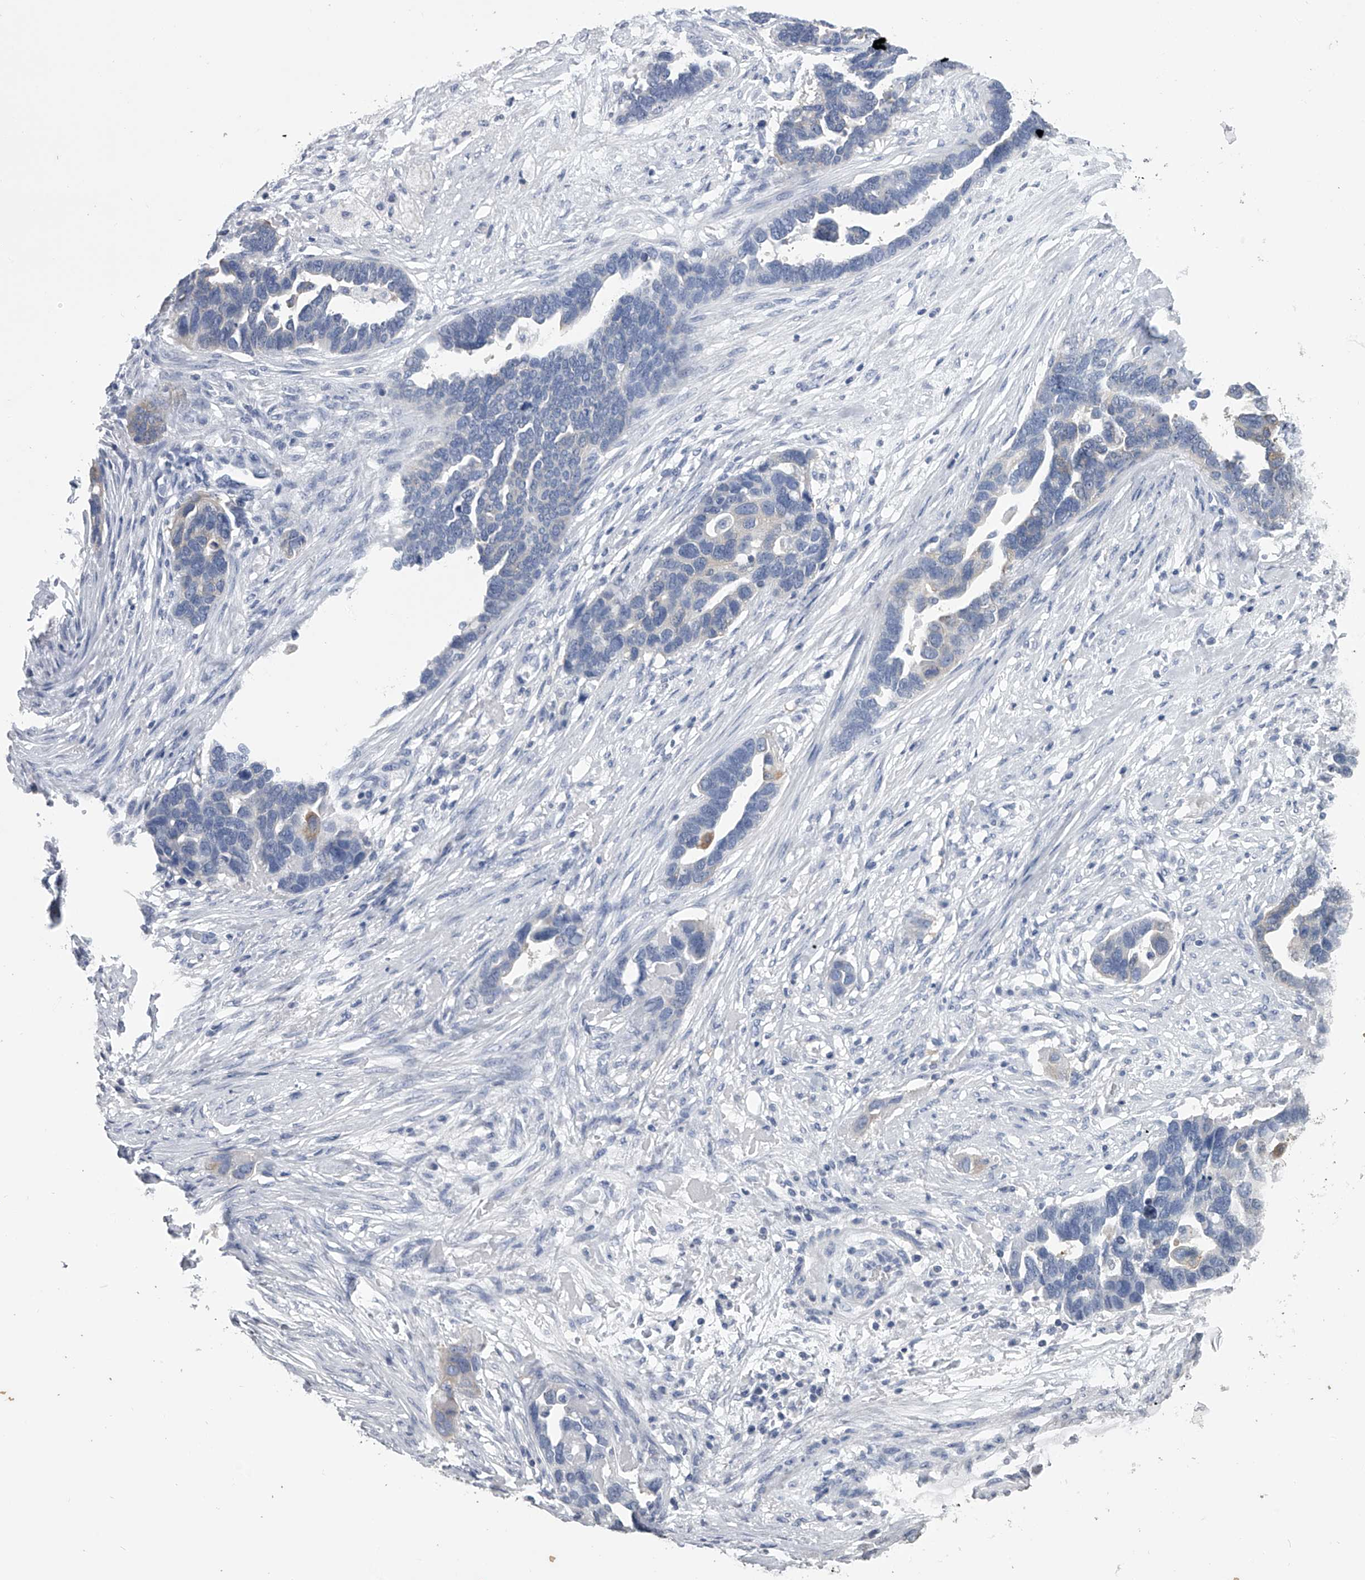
{"staining": {"intensity": "negative", "quantity": "none", "location": "none"}, "tissue": "ovarian cancer", "cell_type": "Tumor cells", "image_type": "cancer", "snomed": [{"axis": "morphology", "description": "Cystadenocarcinoma, serous, NOS"}, {"axis": "topography", "description": "Ovary"}], "caption": "Tumor cells show no significant protein expression in ovarian serous cystadenocarcinoma. The staining is performed using DAB brown chromogen with nuclei counter-stained in using hematoxylin.", "gene": "TASP1", "patient": {"sex": "female", "age": 54}}